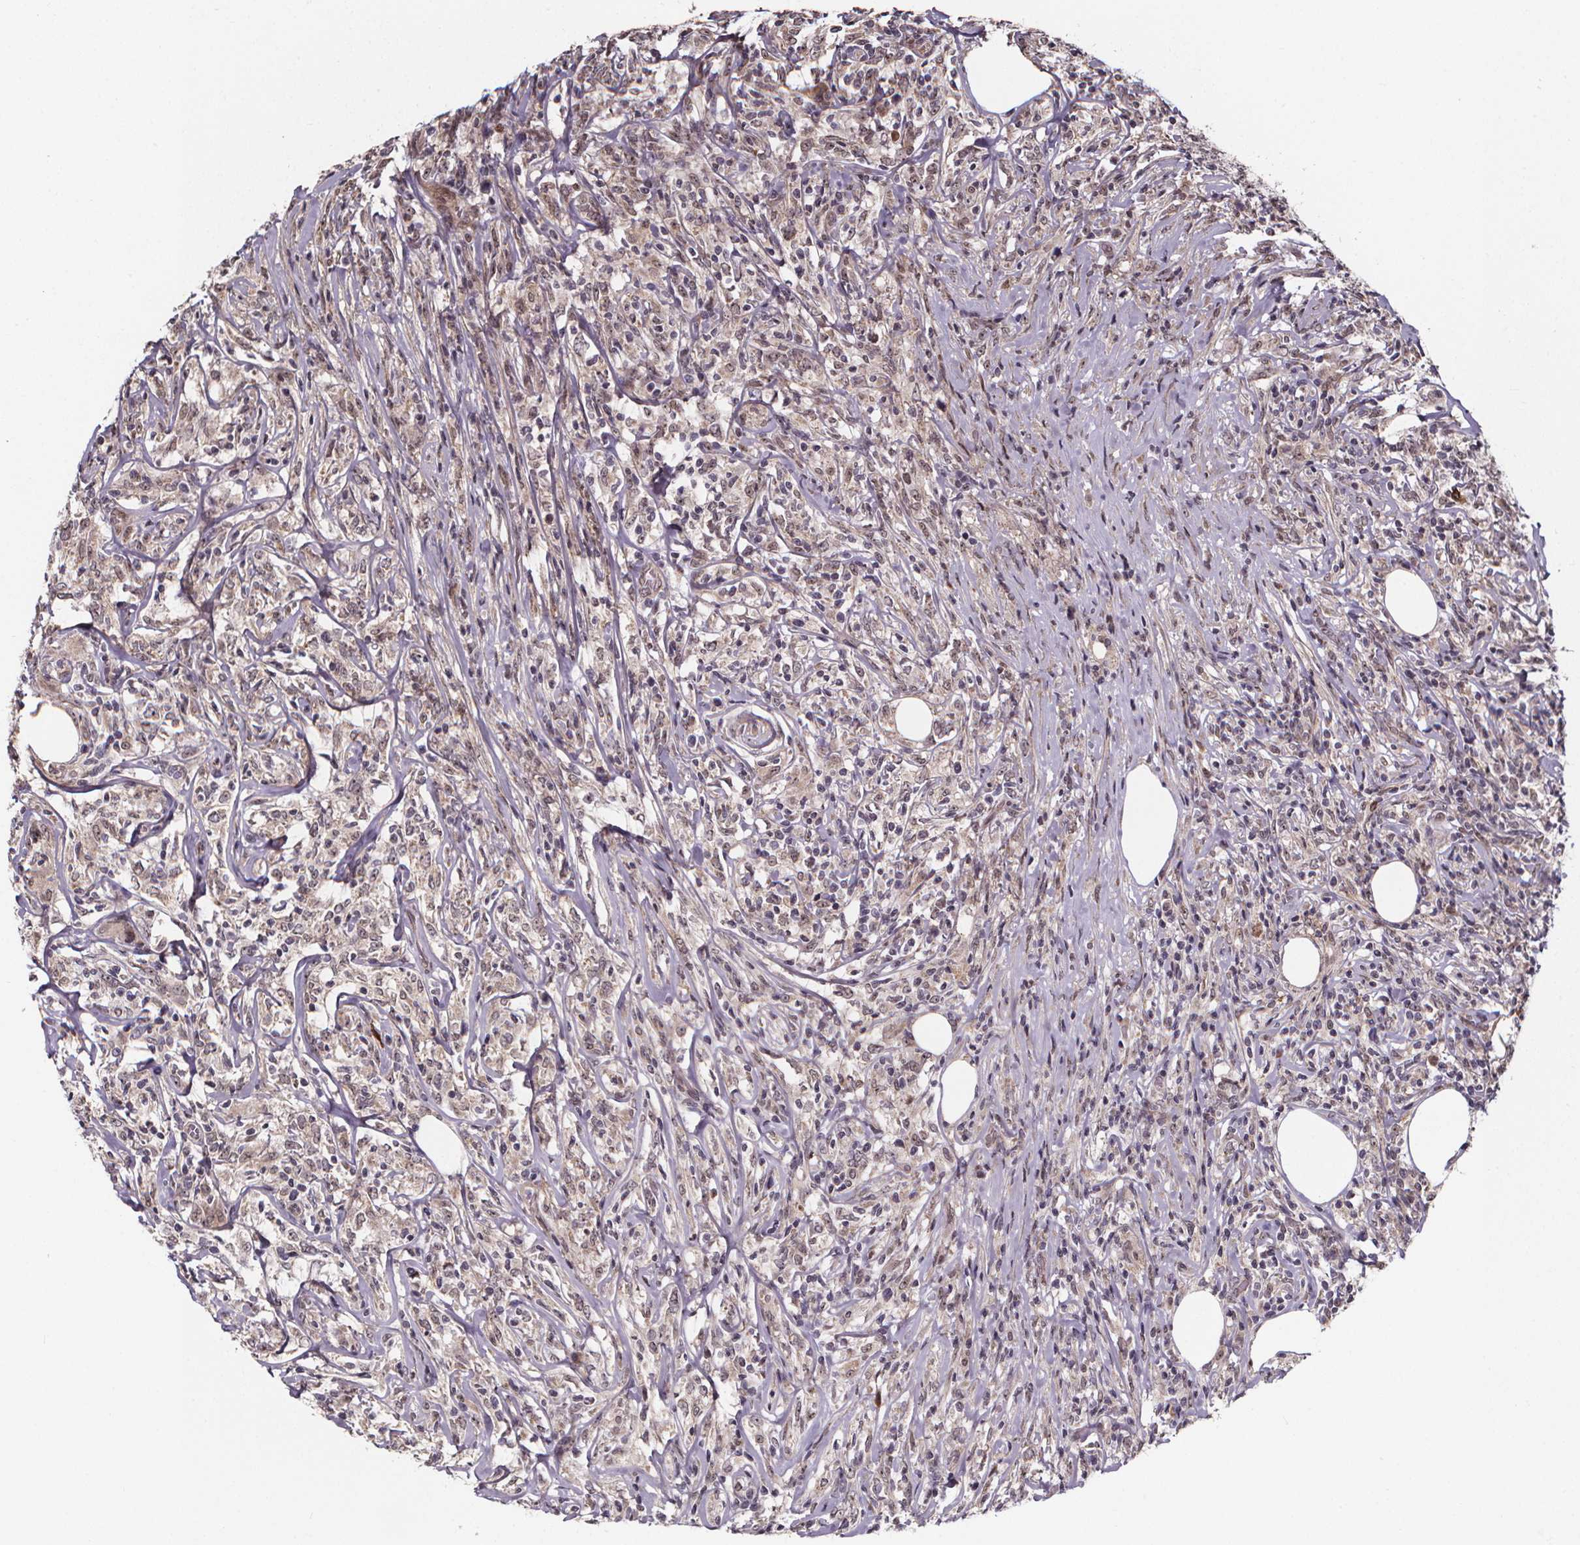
{"staining": {"intensity": "negative", "quantity": "none", "location": "none"}, "tissue": "lymphoma", "cell_type": "Tumor cells", "image_type": "cancer", "snomed": [{"axis": "morphology", "description": "Malignant lymphoma, non-Hodgkin's type, High grade"}, {"axis": "topography", "description": "Lymph node"}], "caption": "This histopathology image is of lymphoma stained with IHC to label a protein in brown with the nuclei are counter-stained blue. There is no staining in tumor cells.", "gene": "DDIT3", "patient": {"sex": "female", "age": 84}}